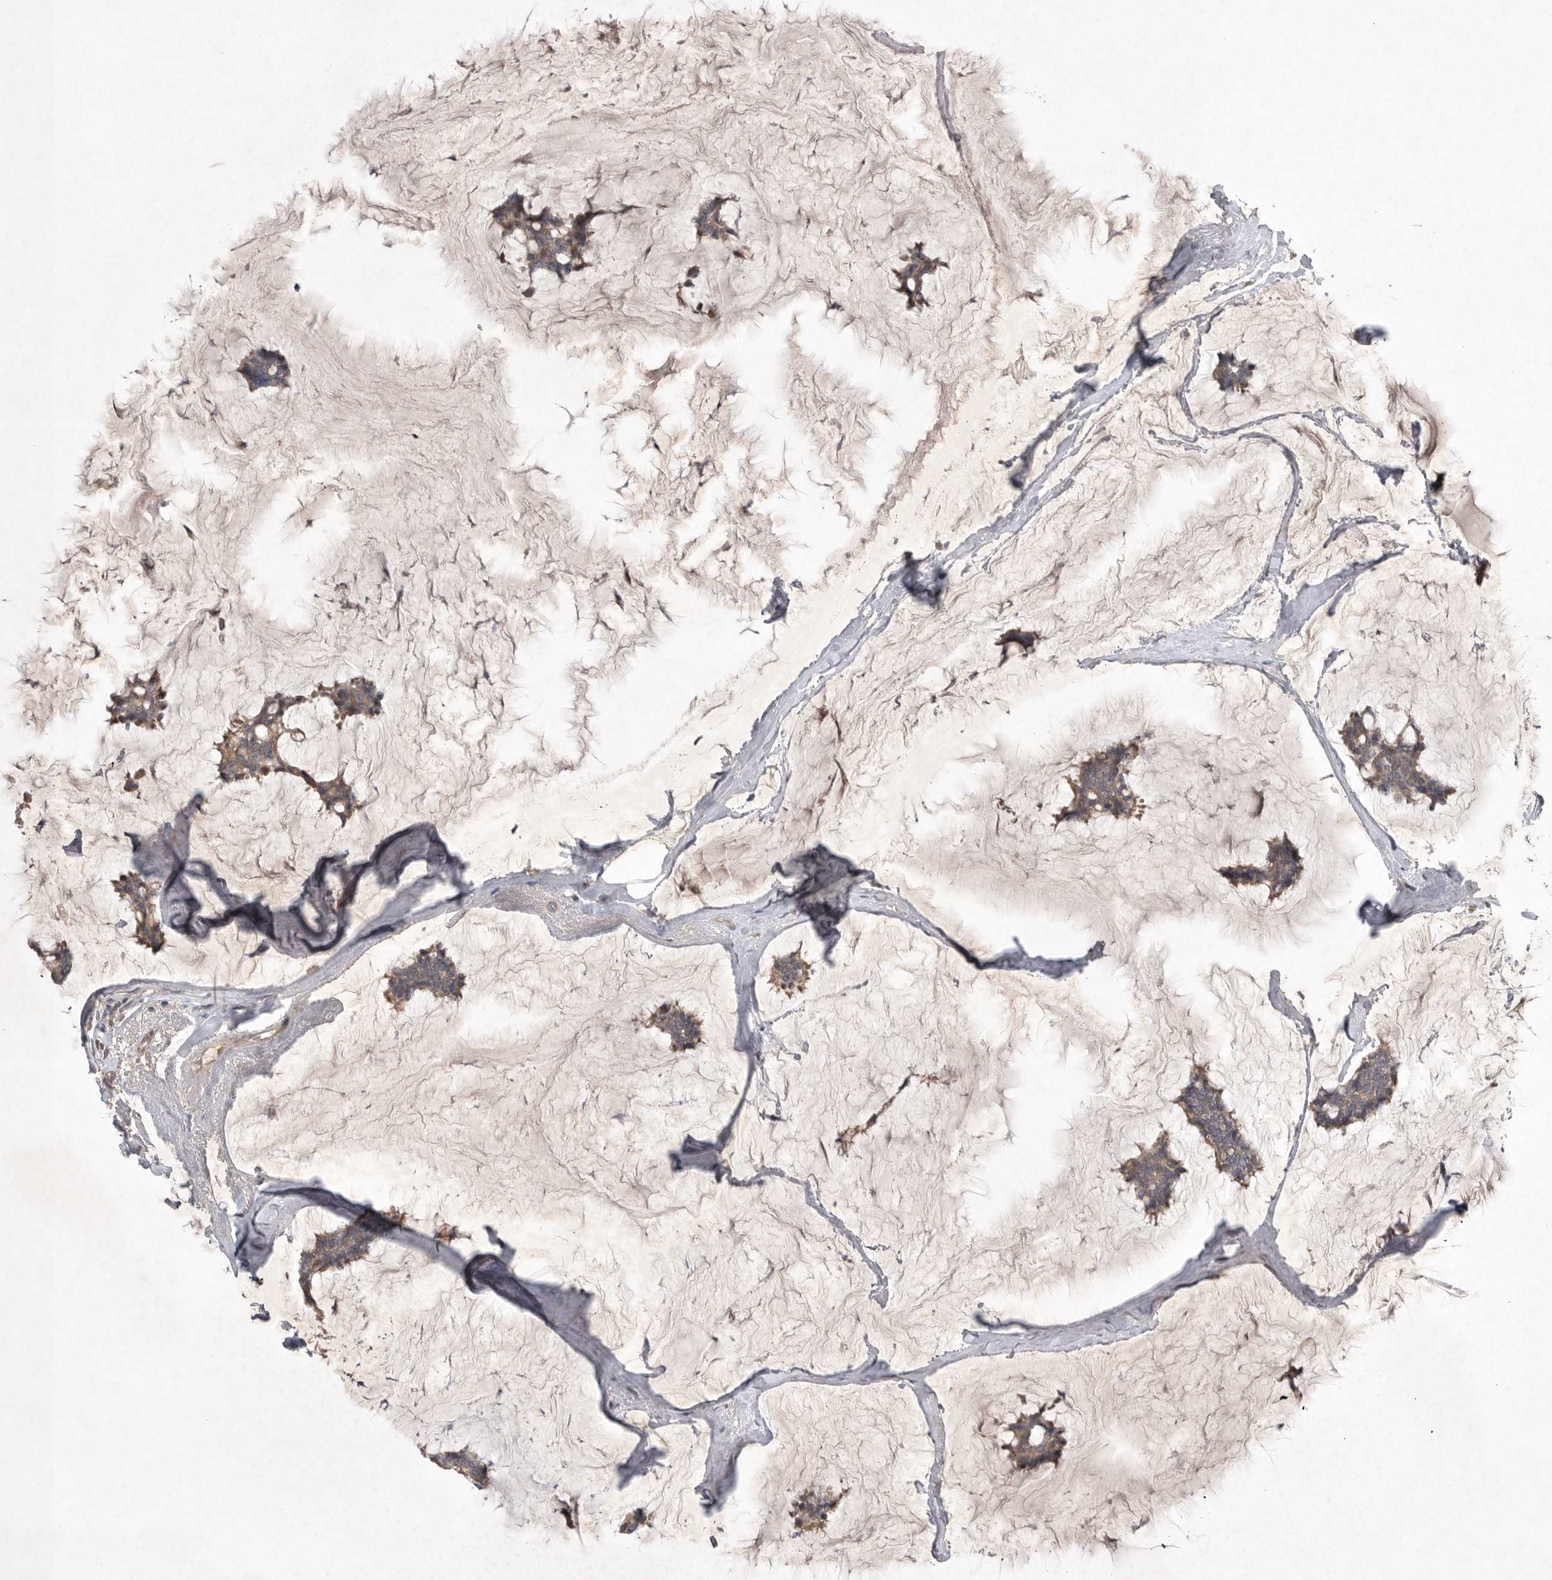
{"staining": {"intensity": "weak", "quantity": ">75%", "location": "cytoplasmic/membranous"}, "tissue": "breast cancer", "cell_type": "Tumor cells", "image_type": "cancer", "snomed": [{"axis": "morphology", "description": "Duct carcinoma"}, {"axis": "topography", "description": "Breast"}], "caption": "This is a micrograph of immunohistochemistry staining of intraductal carcinoma (breast), which shows weak staining in the cytoplasmic/membranous of tumor cells.", "gene": "NRCAM", "patient": {"sex": "female", "age": 93}}